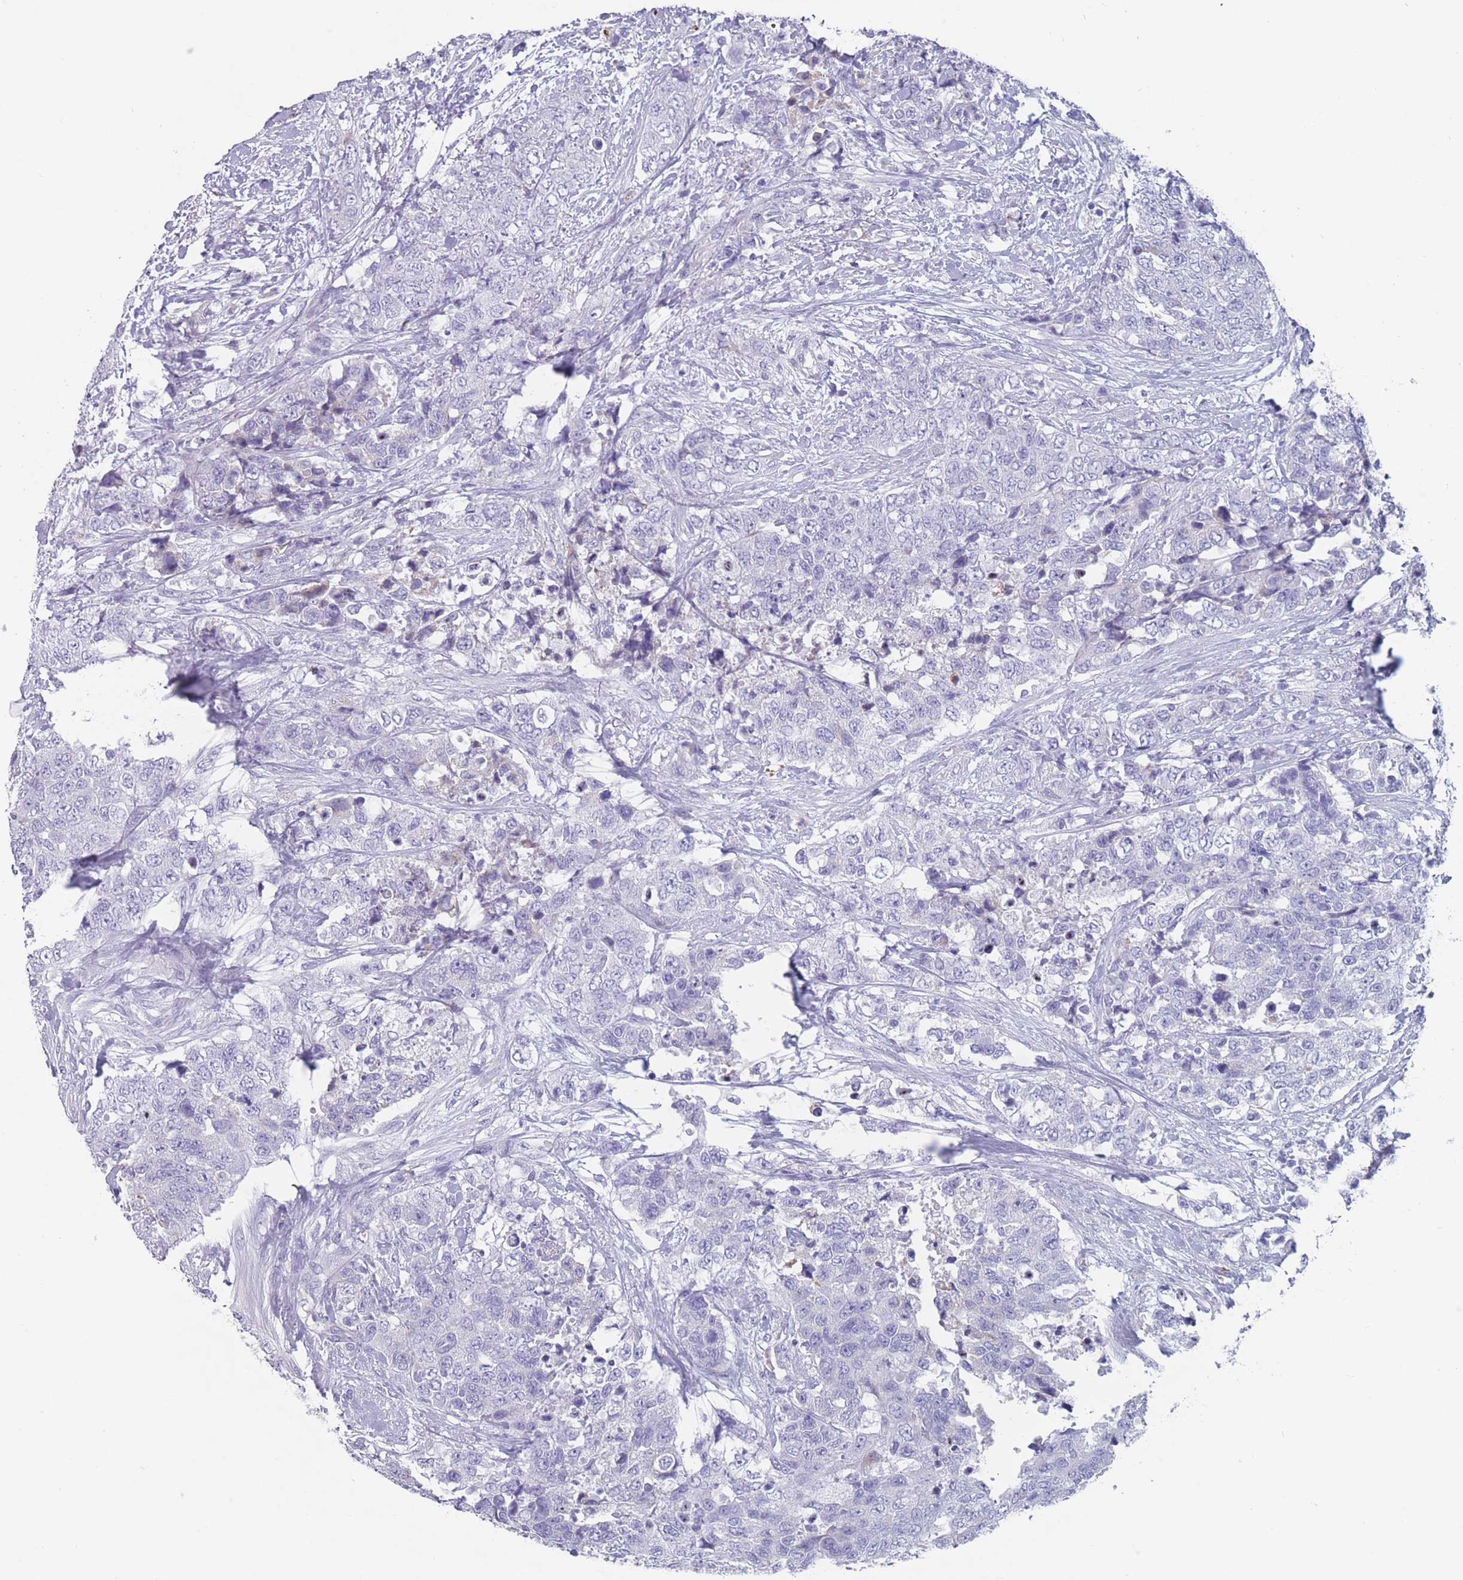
{"staining": {"intensity": "negative", "quantity": "none", "location": "none"}, "tissue": "urothelial cancer", "cell_type": "Tumor cells", "image_type": "cancer", "snomed": [{"axis": "morphology", "description": "Urothelial carcinoma, High grade"}, {"axis": "topography", "description": "Urinary bladder"}], "caption": "Urothelial cancer was stained to show a protein in brown. There is no significant expression in tumor cells. The staining is performed using DAB (3,3'-diaminobenzidine) brown chromogen with nuclei counter-stained in using hematoxylin.", "gene": "ST8SIA5", "patient": {"sex": "female", "age": 78}}